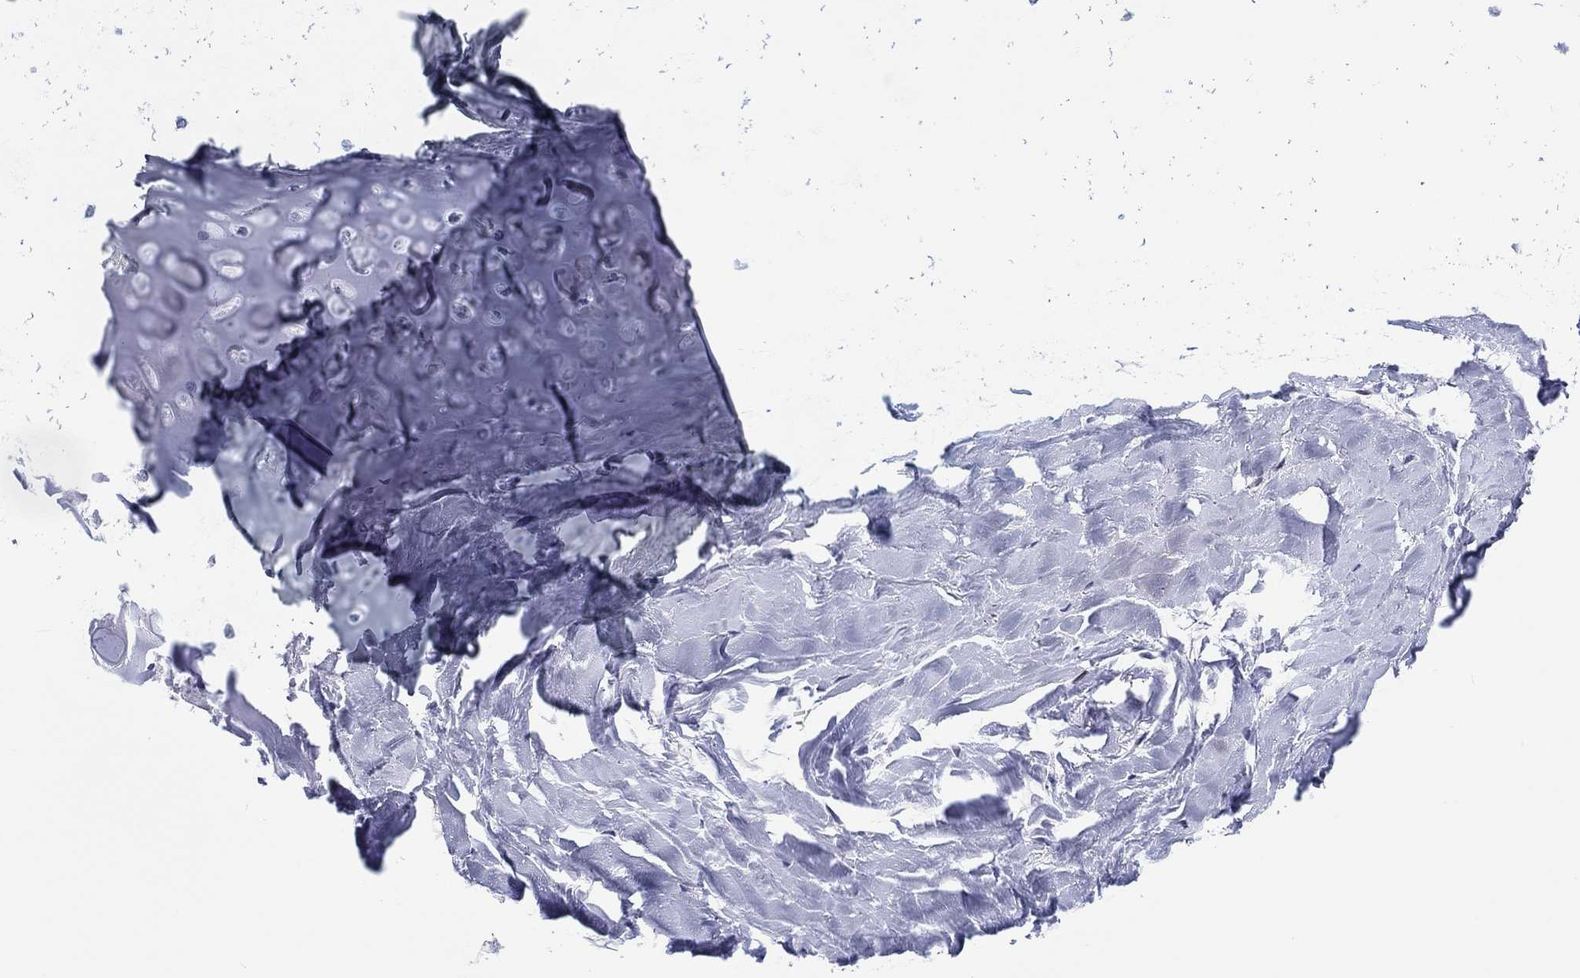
{"staining": {"intensity": "weak", "quantity": "<25%", "location": "cytoplasmic/membranous"}, "tissue": "bronchus", "cell_type": "Respiratory epithelial cells", "image_type": "normal", "snomed": [{"axis": "morphology", "description": "Normal tissue, NOS"}, {"axis": "morphology", "description": "Squamous cell carcinoma, NOS"}, {"axis": "topography", "description": "Bronchus"}, {"axis": "topography", "description": "Lung"}], "caption": "Immunohistochemical staining of normal bronchus exhibits no significant staining in respiratory epithelial cells. (DAB (3,3'-diaminobenzidine) IHC visualized using brightfield microscopy, high magnification).", "gene": "H1", "patient": {"sex": "male", "age": 69}}